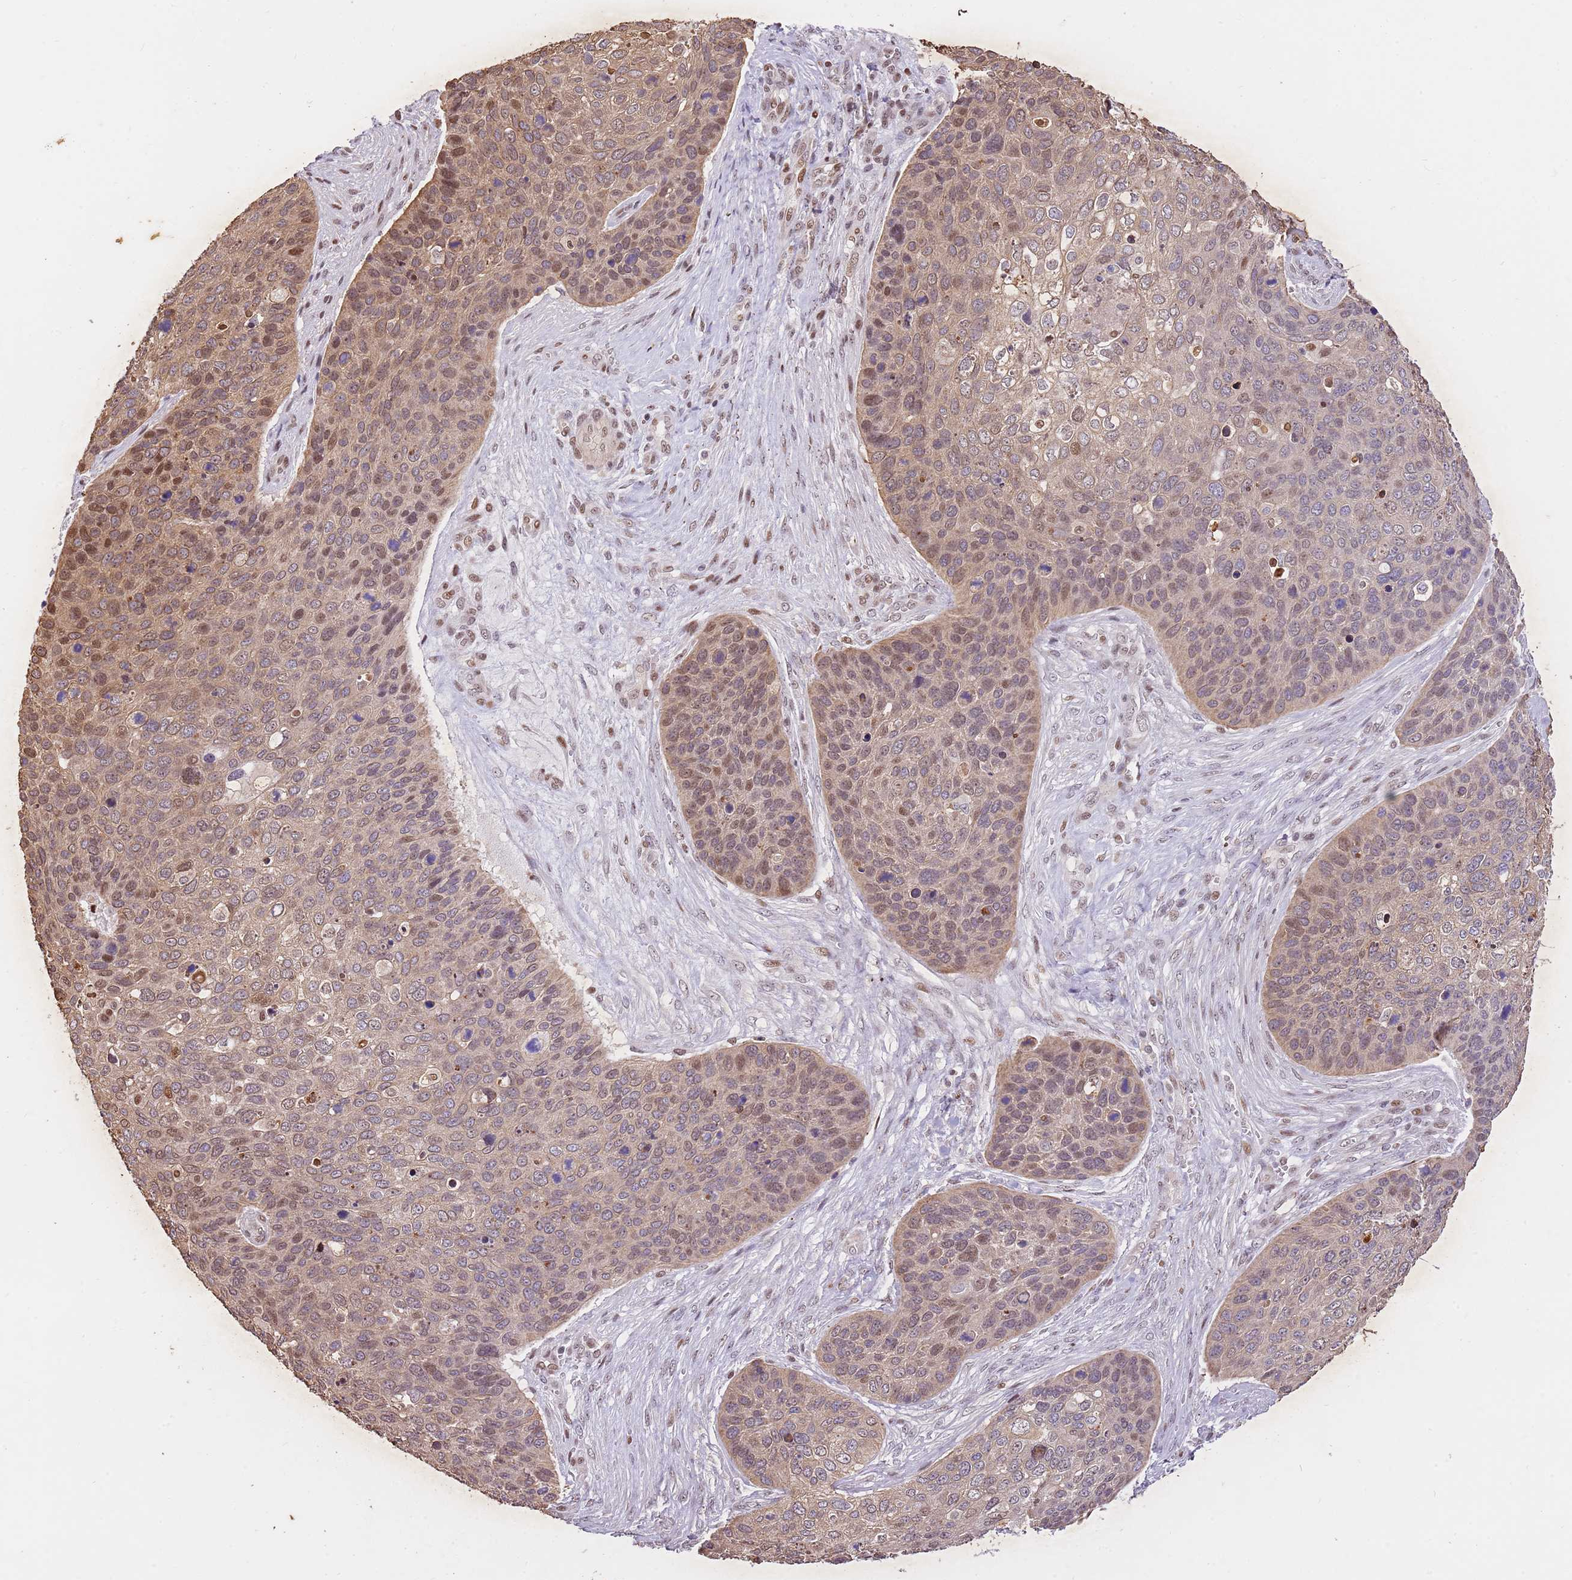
{"staining": {"intensity": "moderate", "quantity": ">75%", "location": "cytoplasmic/membranous,nuclear"}, "tissue": "skin cancer", "cell_type": "Tumor cells", "image_type": "cancer", "snomed": [{"axis": "morphology", "description": "Basal cell carcinoma"}, {"axis": "topography", "description": "Skin"}], "caption": "This histopathology image displays immunohistochemistry (IHC) staining of human skin cancer (basal cell carcinoma), with medium moderate cytoplasmic/membranous and nuclear staining in approximately >75% of tumor cells.", "gene": "RFK", "patient": {"sex": "female", "age": 74}}